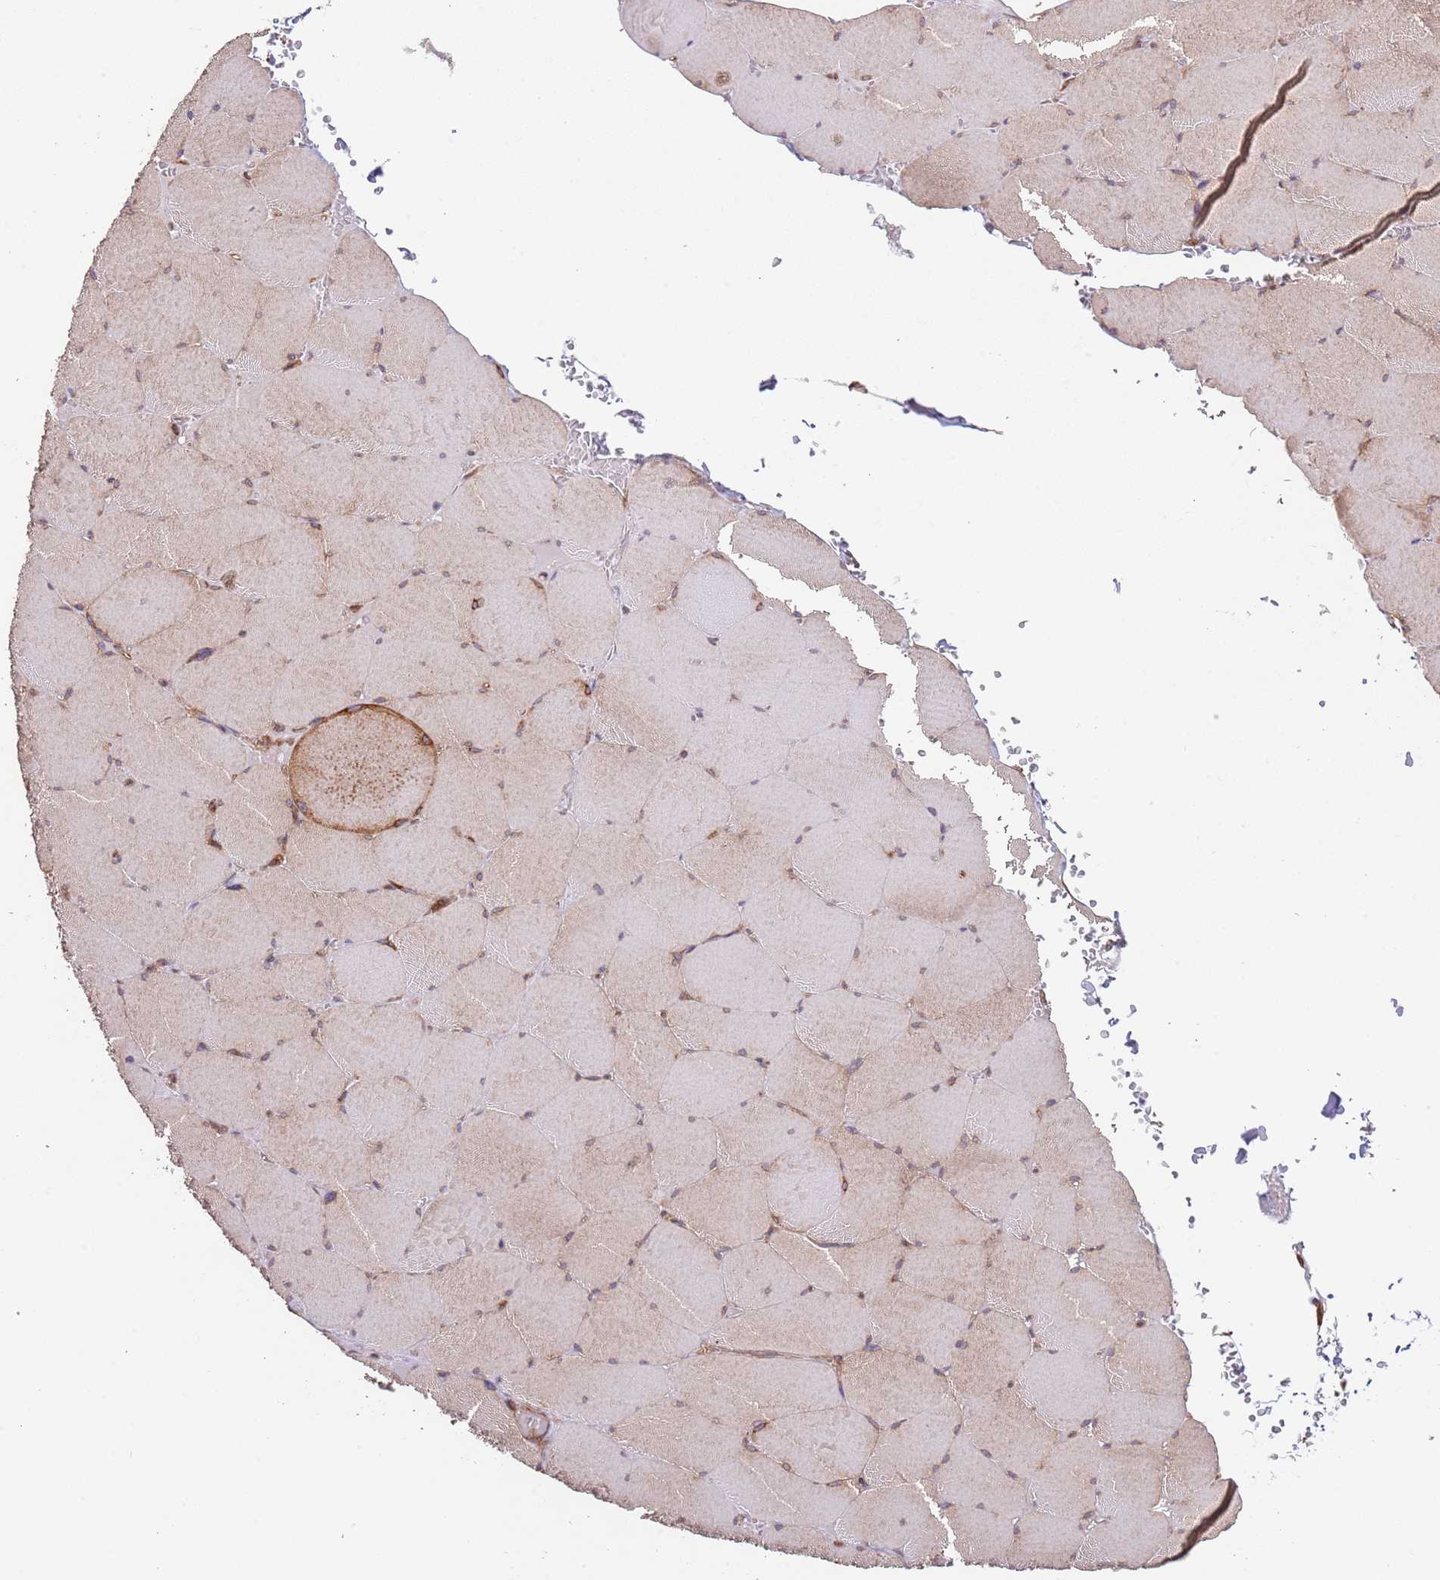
{"staining": {"intensity": "moderate", "quantity": "25%-75%", "location": "cytoplasmic/membranous"}, "tissue": "skeletal muscle", "cell_type": "Myocytes", "image_type": "normal", "snomed": [{"axis": "morphology", "description": "Normal tissue, NOS"}, {"axis": "topography", "description": "Skeletal muscle"}, {"axis": "topography", "description": "Head-Neck"}], "caption": "Immunohistochemistry (DAB (3,3'-diaminobenzidine)) staining of normal human skeletal muscle demonstrates moderate cytoplasmic/membranous protein staining in about 25%-75% of myocytes. (Brightfield microscopy of DAB IHC at high magnification).", "gene": "RNF19B", "patient": {"sex": "male", "age": 66}}